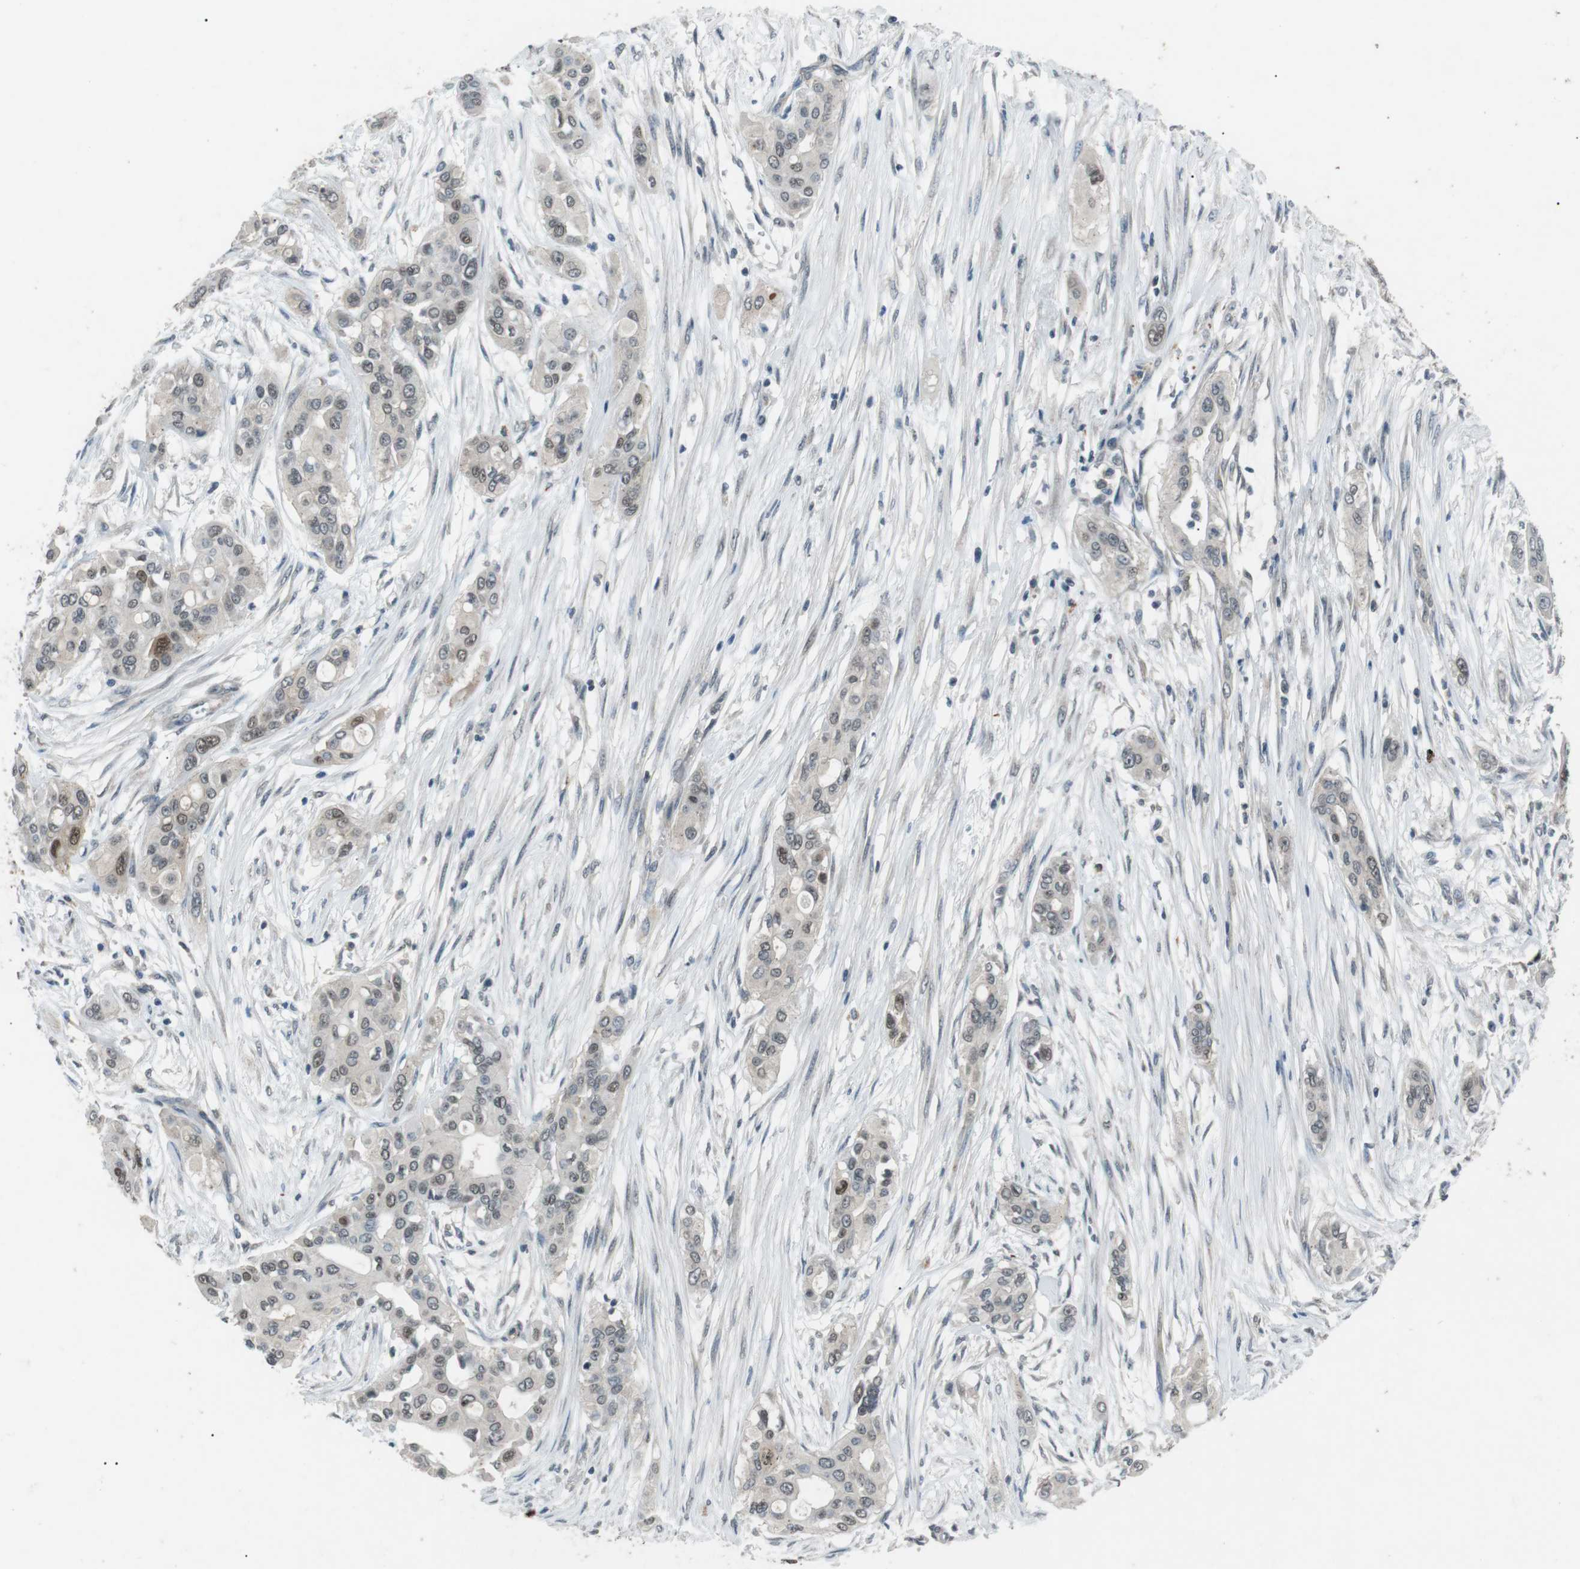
{"staining": {"intensity": "weak", "quantity": "<25%", "location": "cytoplasmic/membranous,nuclear"}, "tissue": "pancreatic cancer", "cell_type": "Tumor cells", "image_type": "cancer", "snomed": [{"axis": "morphology", "description": "Adenocarcinoma, NOS"}, {"axis": "topography", "description": "Pancreas"}], "caption": "Pancreatic cancer was stained to show a protein in brown. There is no significant positivity in tumor cells. (DAB (3,3'-diaminobenzidine) immunohistochemistry (IHC) visualized using brightfield microscopy, high magnification).", "gene": "NEK7", "patient": {"sex": "female", "age": 60}}